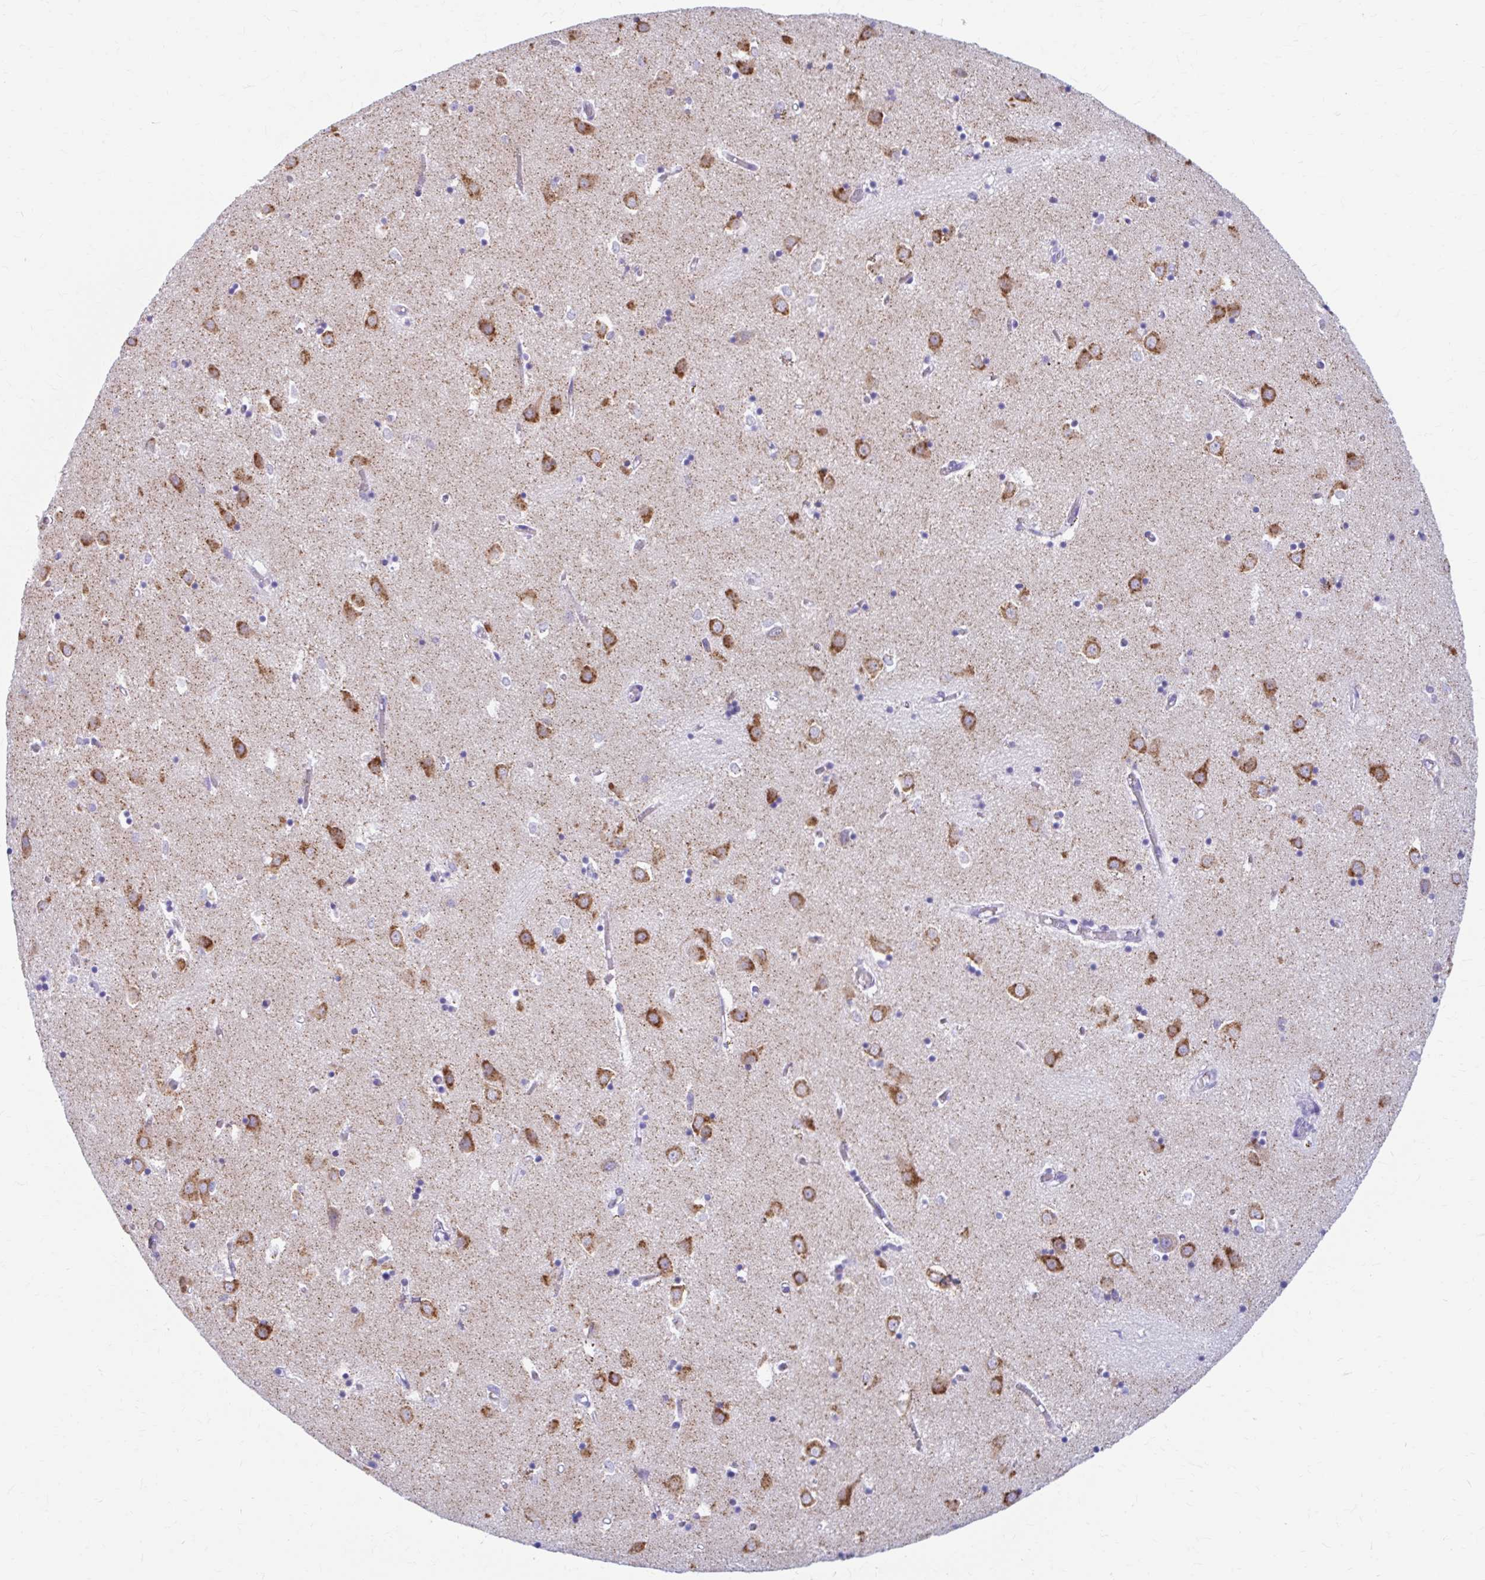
{"staining": {"intensity": "negative", "quantity": "none", "location": "none"}, "tissue": "caudate", "cell_type": "Glial cells", "image_type": "normal", "snomed": [{"axis": "morphology", "description": "Normal tissue, NOS"}, {"axis": "topography", "description": "Lateral ventricle wall"}], "caption": "Glial cells are negative for protein expression in normal human caudate. (Immunohistochemistry (ihc), brightfield microscopy, high magnification).", "gene": "NSG2", "patient": {"sex": "male", "age": 70}}